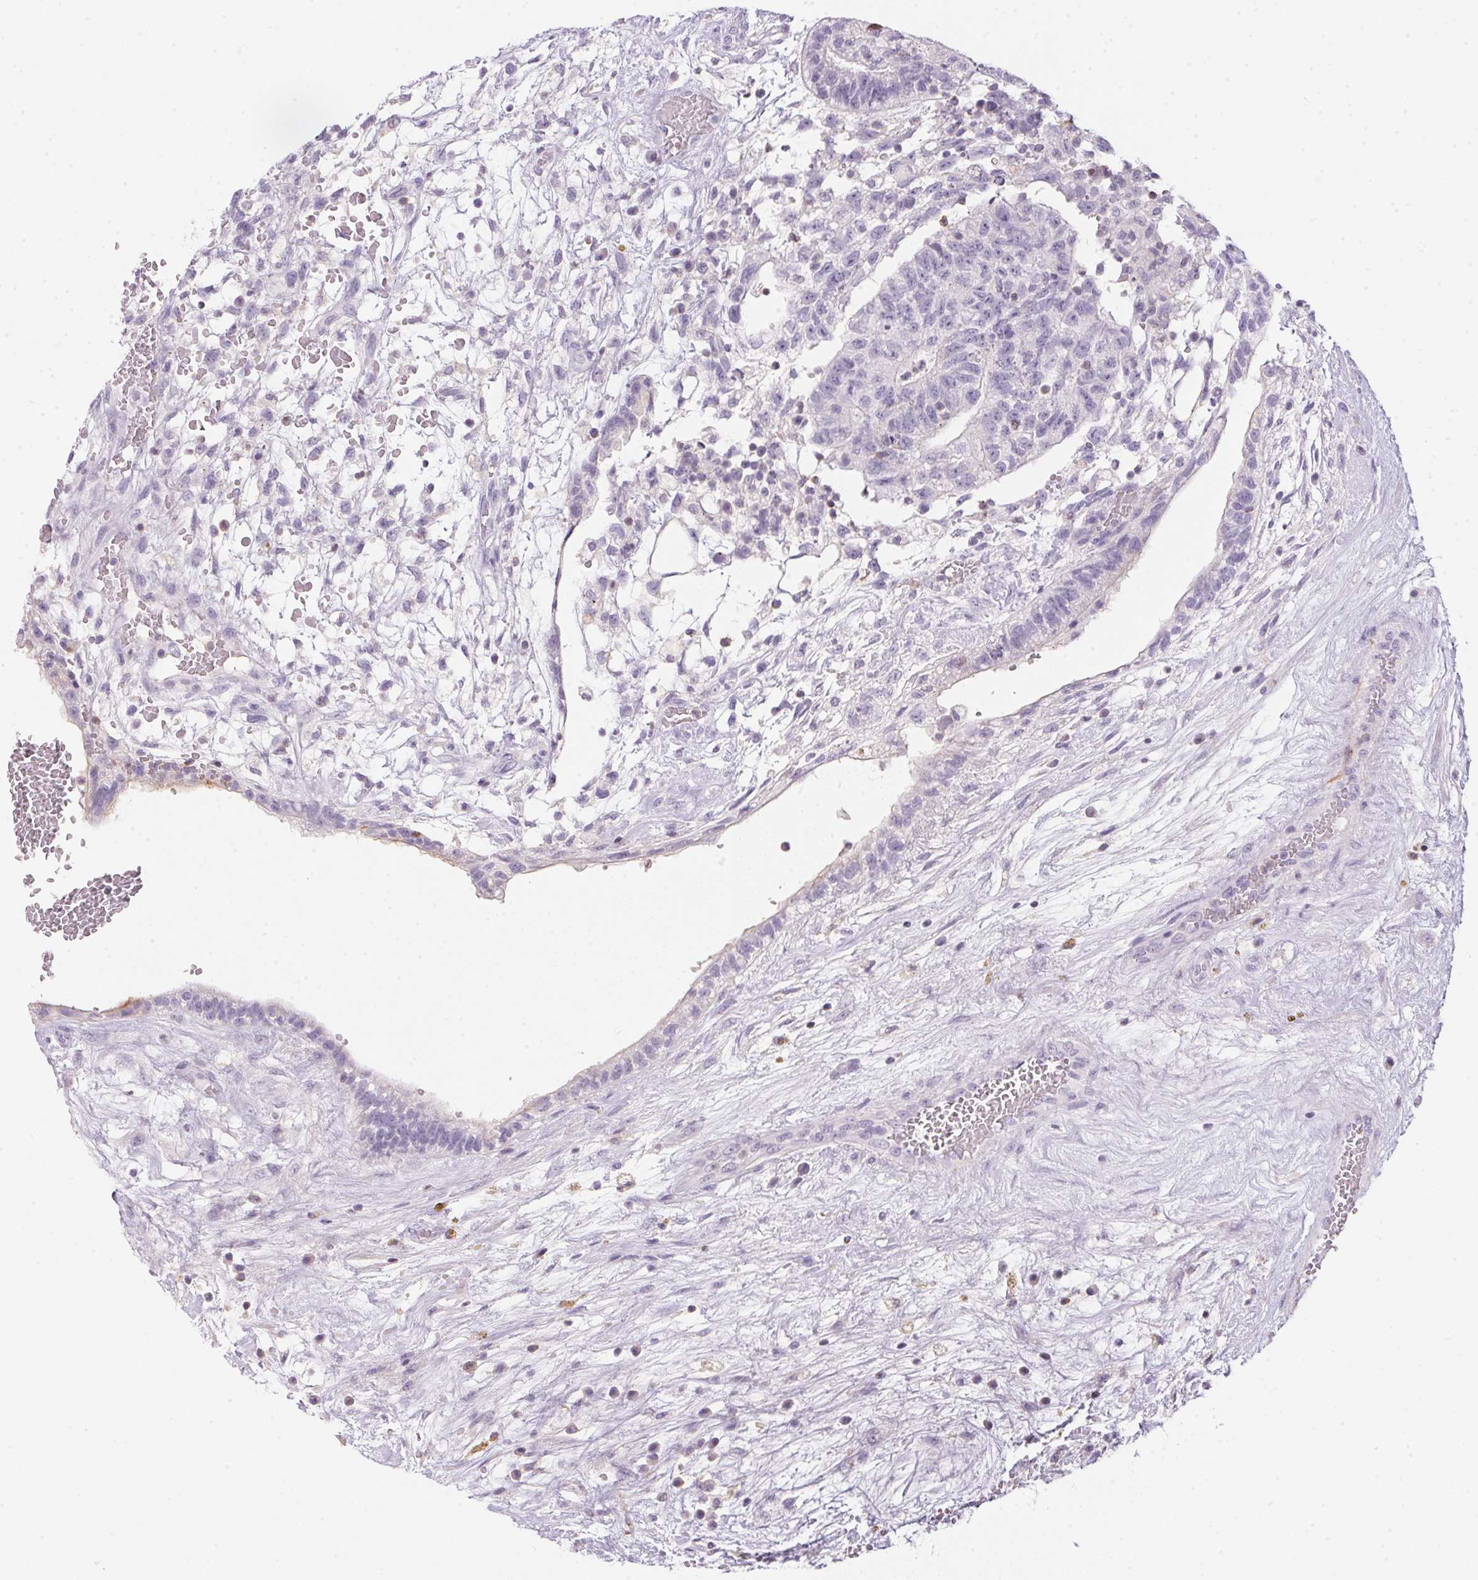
{"staining": {"intensity": "negative", "quantity": "none", "location": "none"}, "tissue": "testis cancer", "cell_type": "Tumor cells", "image_type": "cancer", "snomed": [{"axis": "morphology", "description": "Normal tissue, NOS"}, {"axis": "morphology", "description": "Carcinoma, Embryonal, NOS"}, {"axis": "topography", "description": "Testis"}], "caption": "Immunohistochemistry photomicrograph of testis cancer stained for a protein (brown), which reveals no expression in tumor cells. (Brightfield microscopy of DAB immunohistochemistry (IHC) at high magnification).", "gene": "ECPAS", "patient": {"sex": "male", "age": 32}}